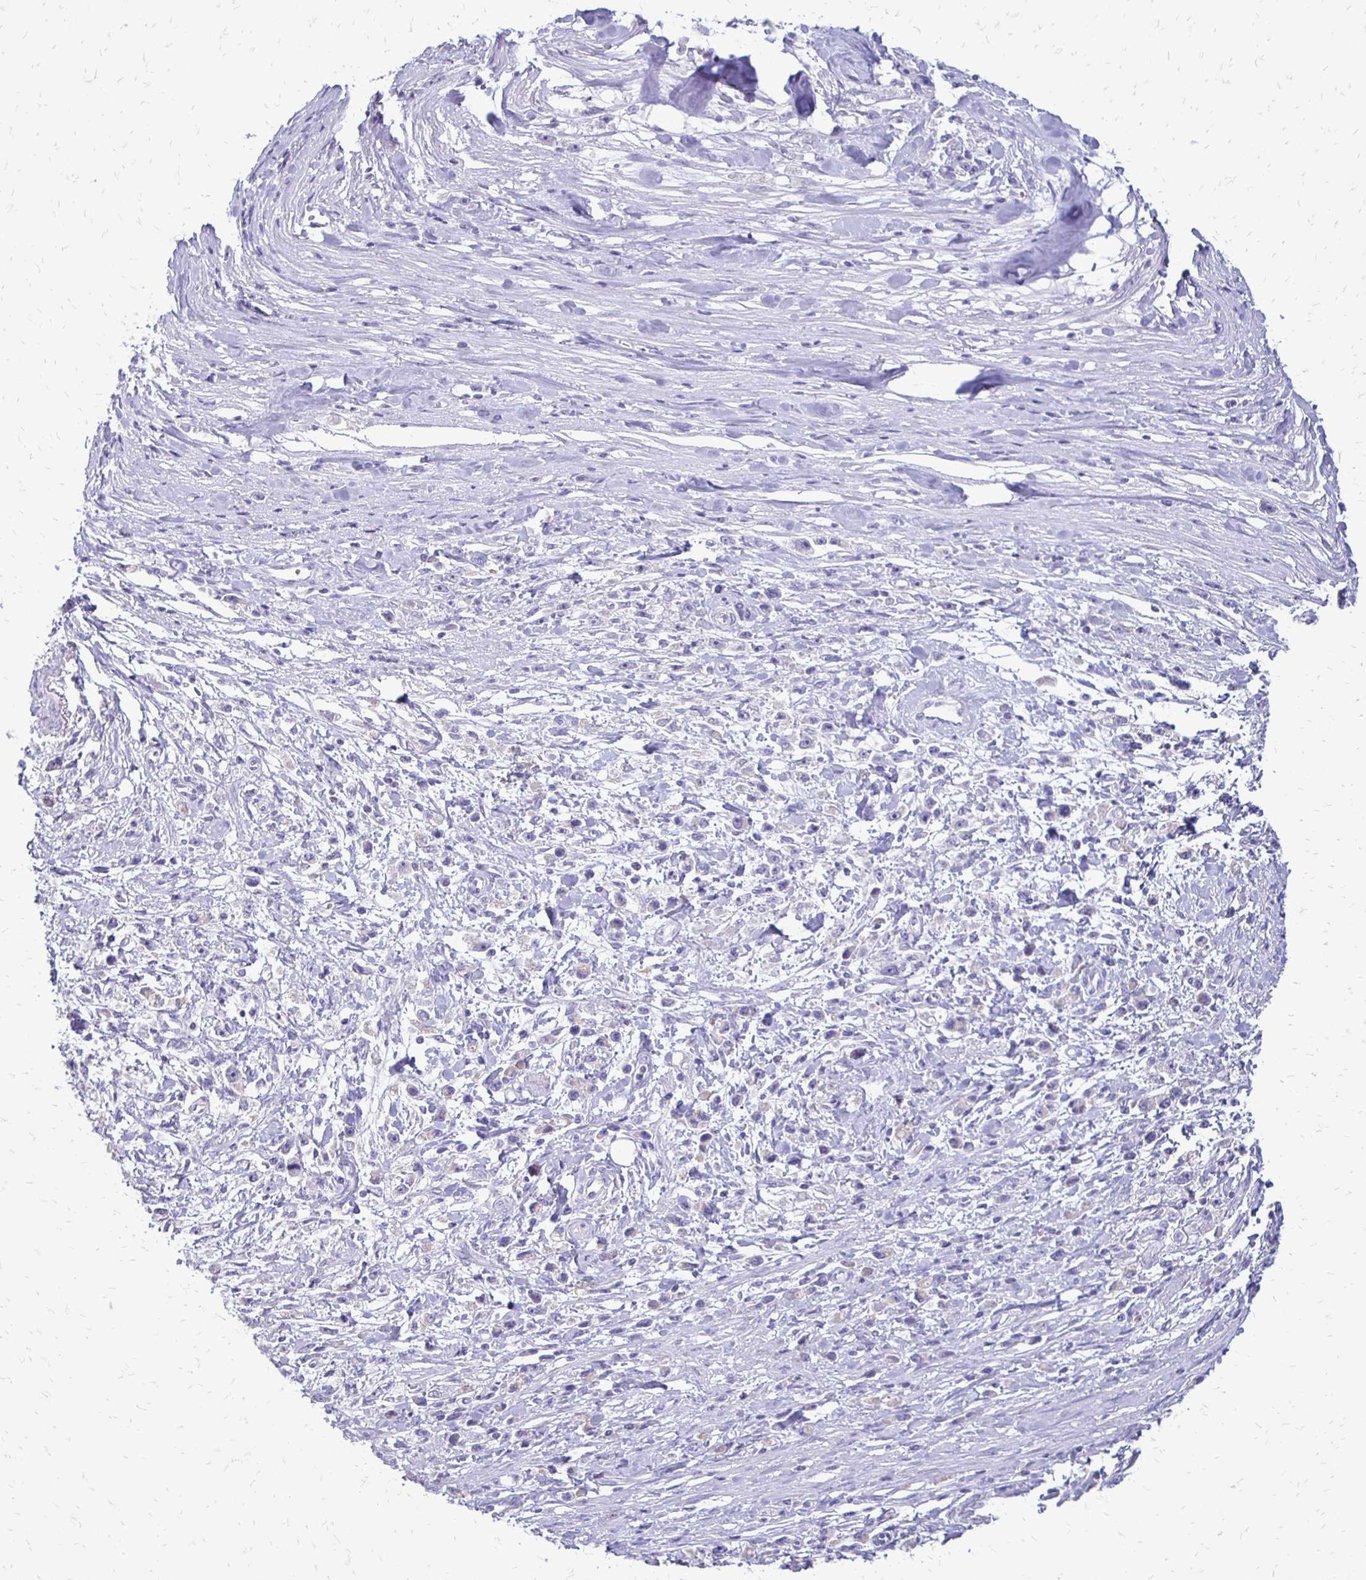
{"staining": {"intensity": "negative", "quantity": "none", "location": "none"}, "tissue": "stomach cancer", "cell_type": "Tumor cells", "image_type": "cancer", "snomed": [{"axis": "morphology", "description": "Adenocarcinoma, NOS"}, {"axis": "topography", "description": "Stomach"}], "caption": "Immunohistochemical staining of adenocarcinoma (stomach) shows no significant positivity in tumor cells. The staining is performed using DAB (3,3'-diaminobenzidine) brown chromogen with nuclei counter-stained in using hematoxylin.", "gene": "ALPG", "patient": {"sex": "female", "age": 59}}